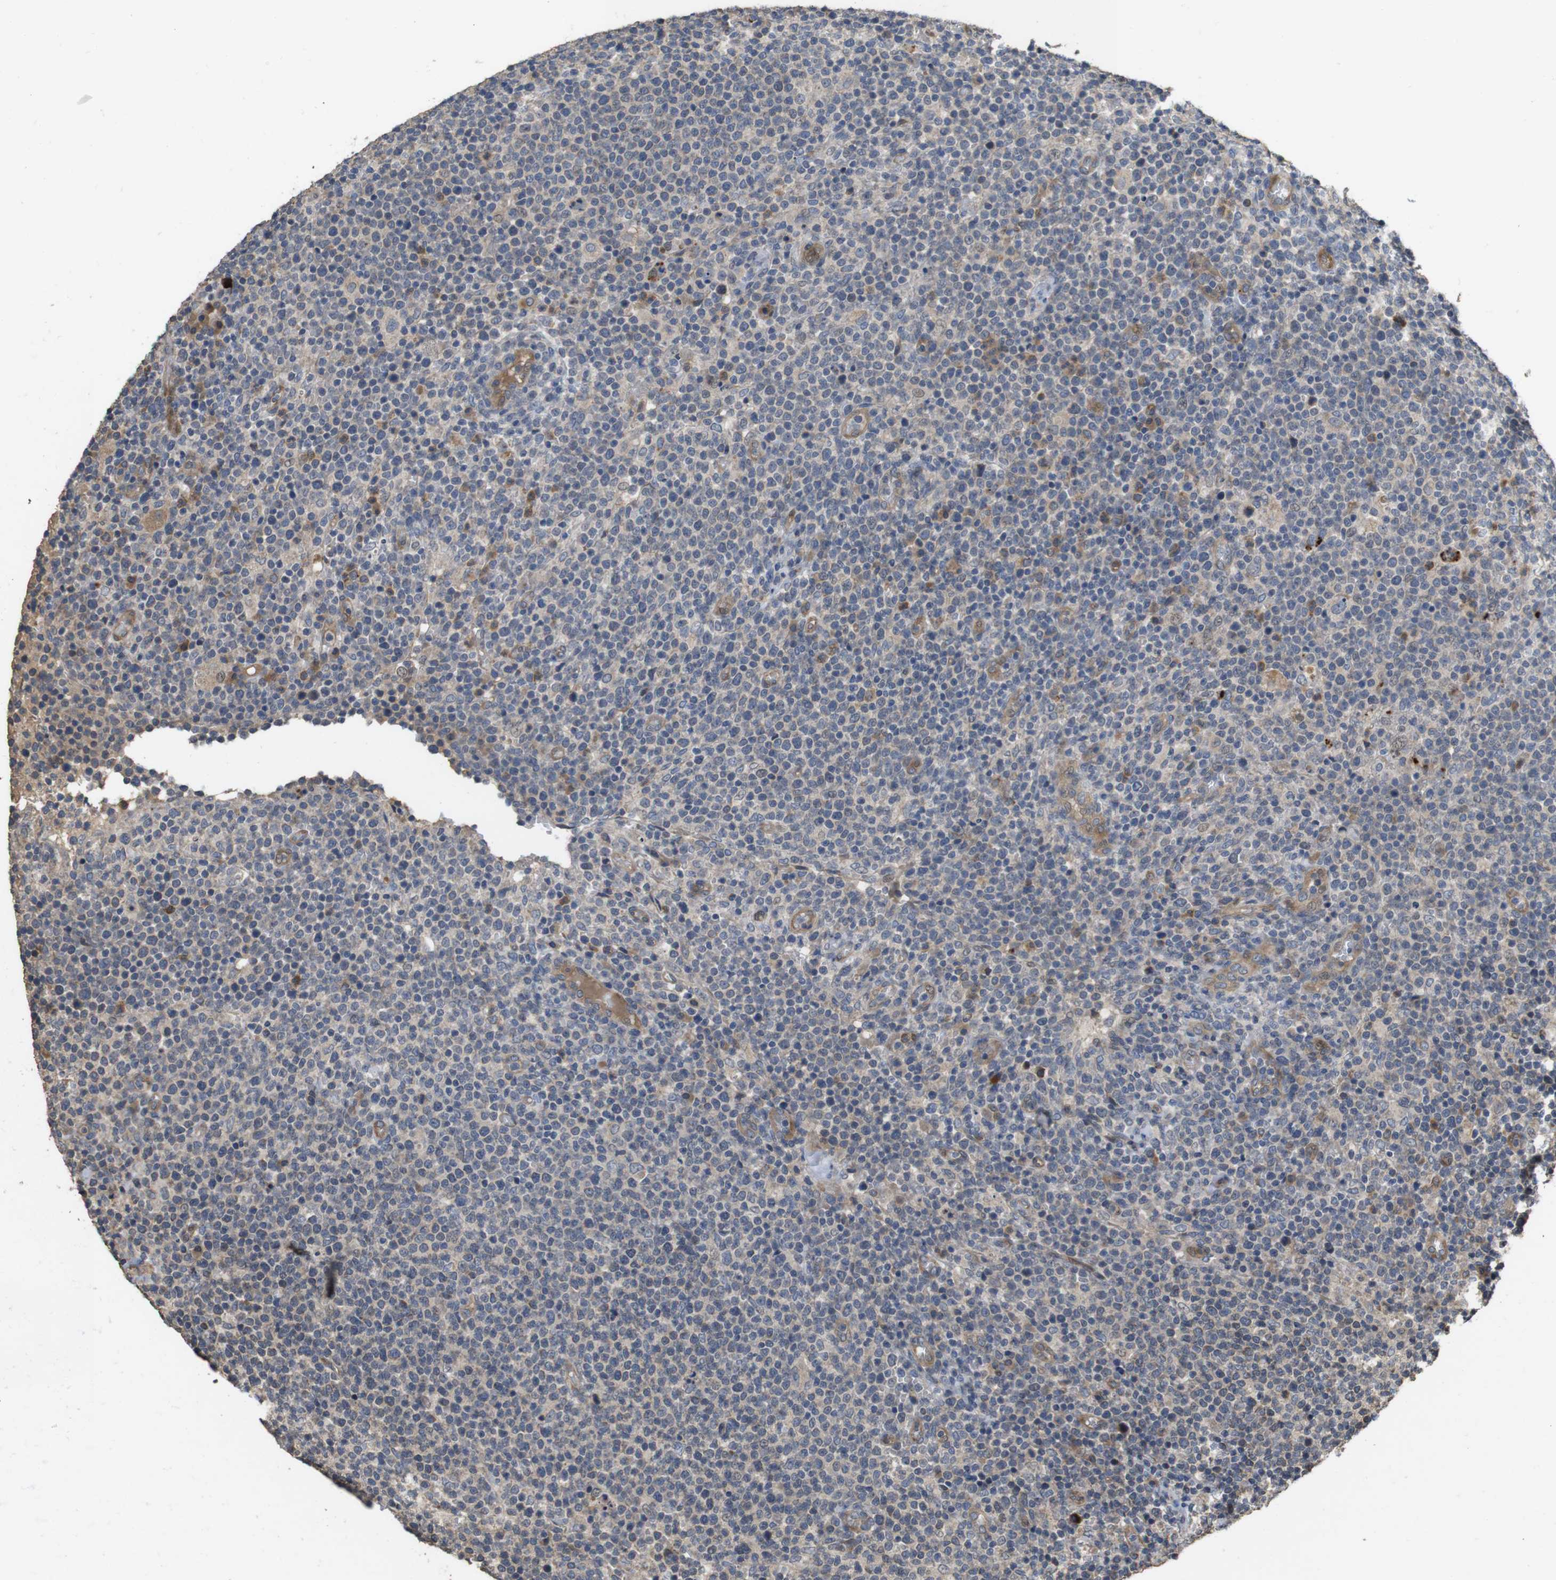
{"staining": {"intensity": "weak", "quantity": "<25%", "location": "cytoplasmic/membranous,nuclear"}, "tissue": "lymphoma", "cell_type": "Tumor cells", "image_type": "cancer", "snomed": [{"axis": "morphology", "description": "Malignant lymphoma, non-Hodgkin's type, High grade"}, {"axis": "topography", "description": "Lymph node"}], "caption": "Immunohistochemistry image of lymphoma stained for a protein (brown), which reveals no expression in tumor cells. (Brightfield microscopy of DAB immunohistochemistry at high magnification).", "gene": "PCDHB10", "patient": {"sex": "male", "age": 61}}